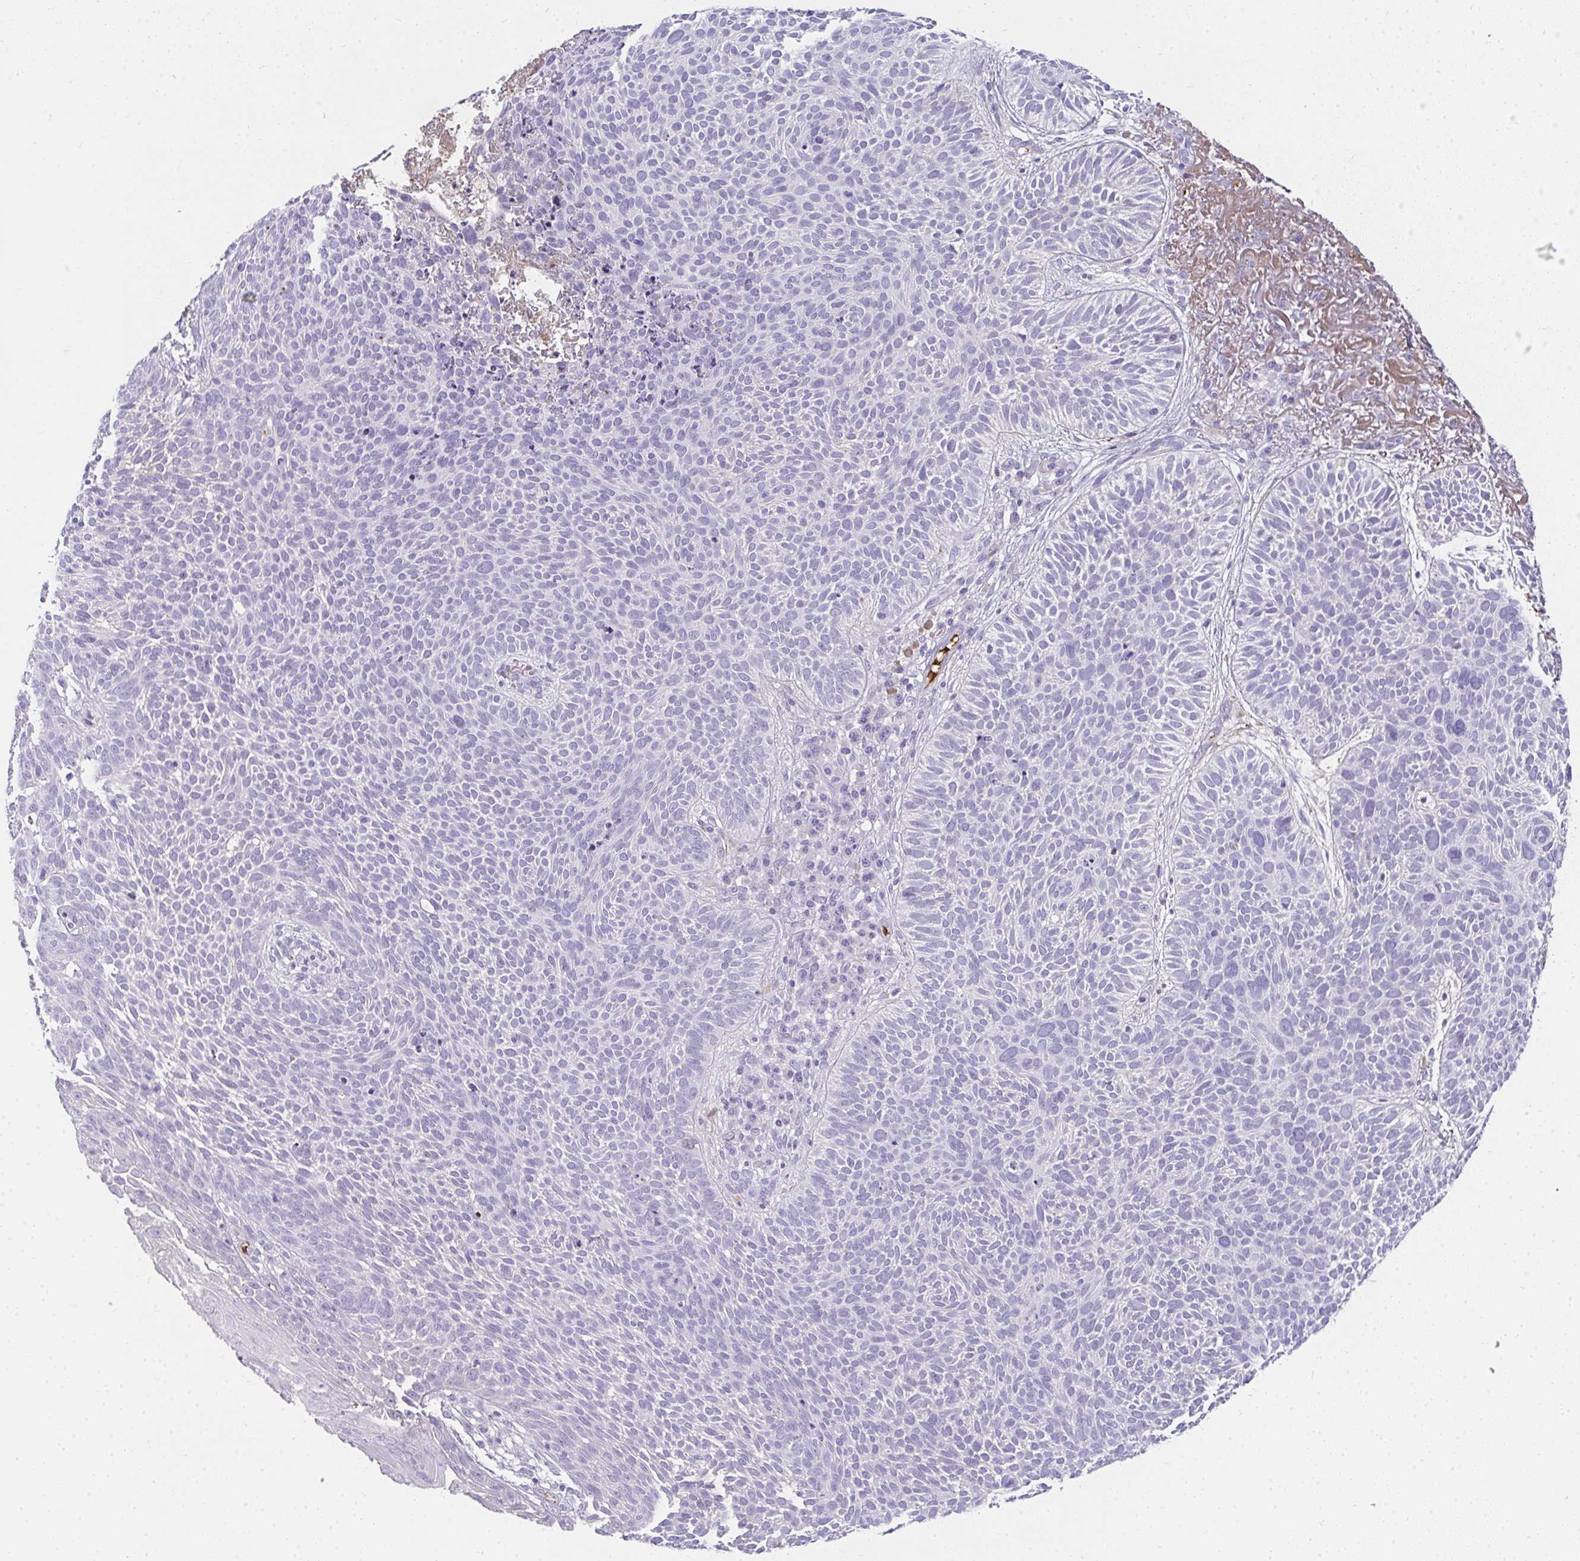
{"staining": {"intensity": "negative", "quantity": "none", "location": "none"}, "tissue": "skin cancer", "cell_type": "Tumor cells", "image_type": "cancer", "snomed": [{"axis": "morphology", "description": "Basal cell carcinoma"}, {"axis": "topography", "description": "Skin"}, {"axis": "topography", "description": "Skin of face"}], "caption": "There is no significant staining in tumor cells of basal cell carcinoma (skin).", "gene": "ZSWIM3", "patient": {"sex": "female", "age": 82}}